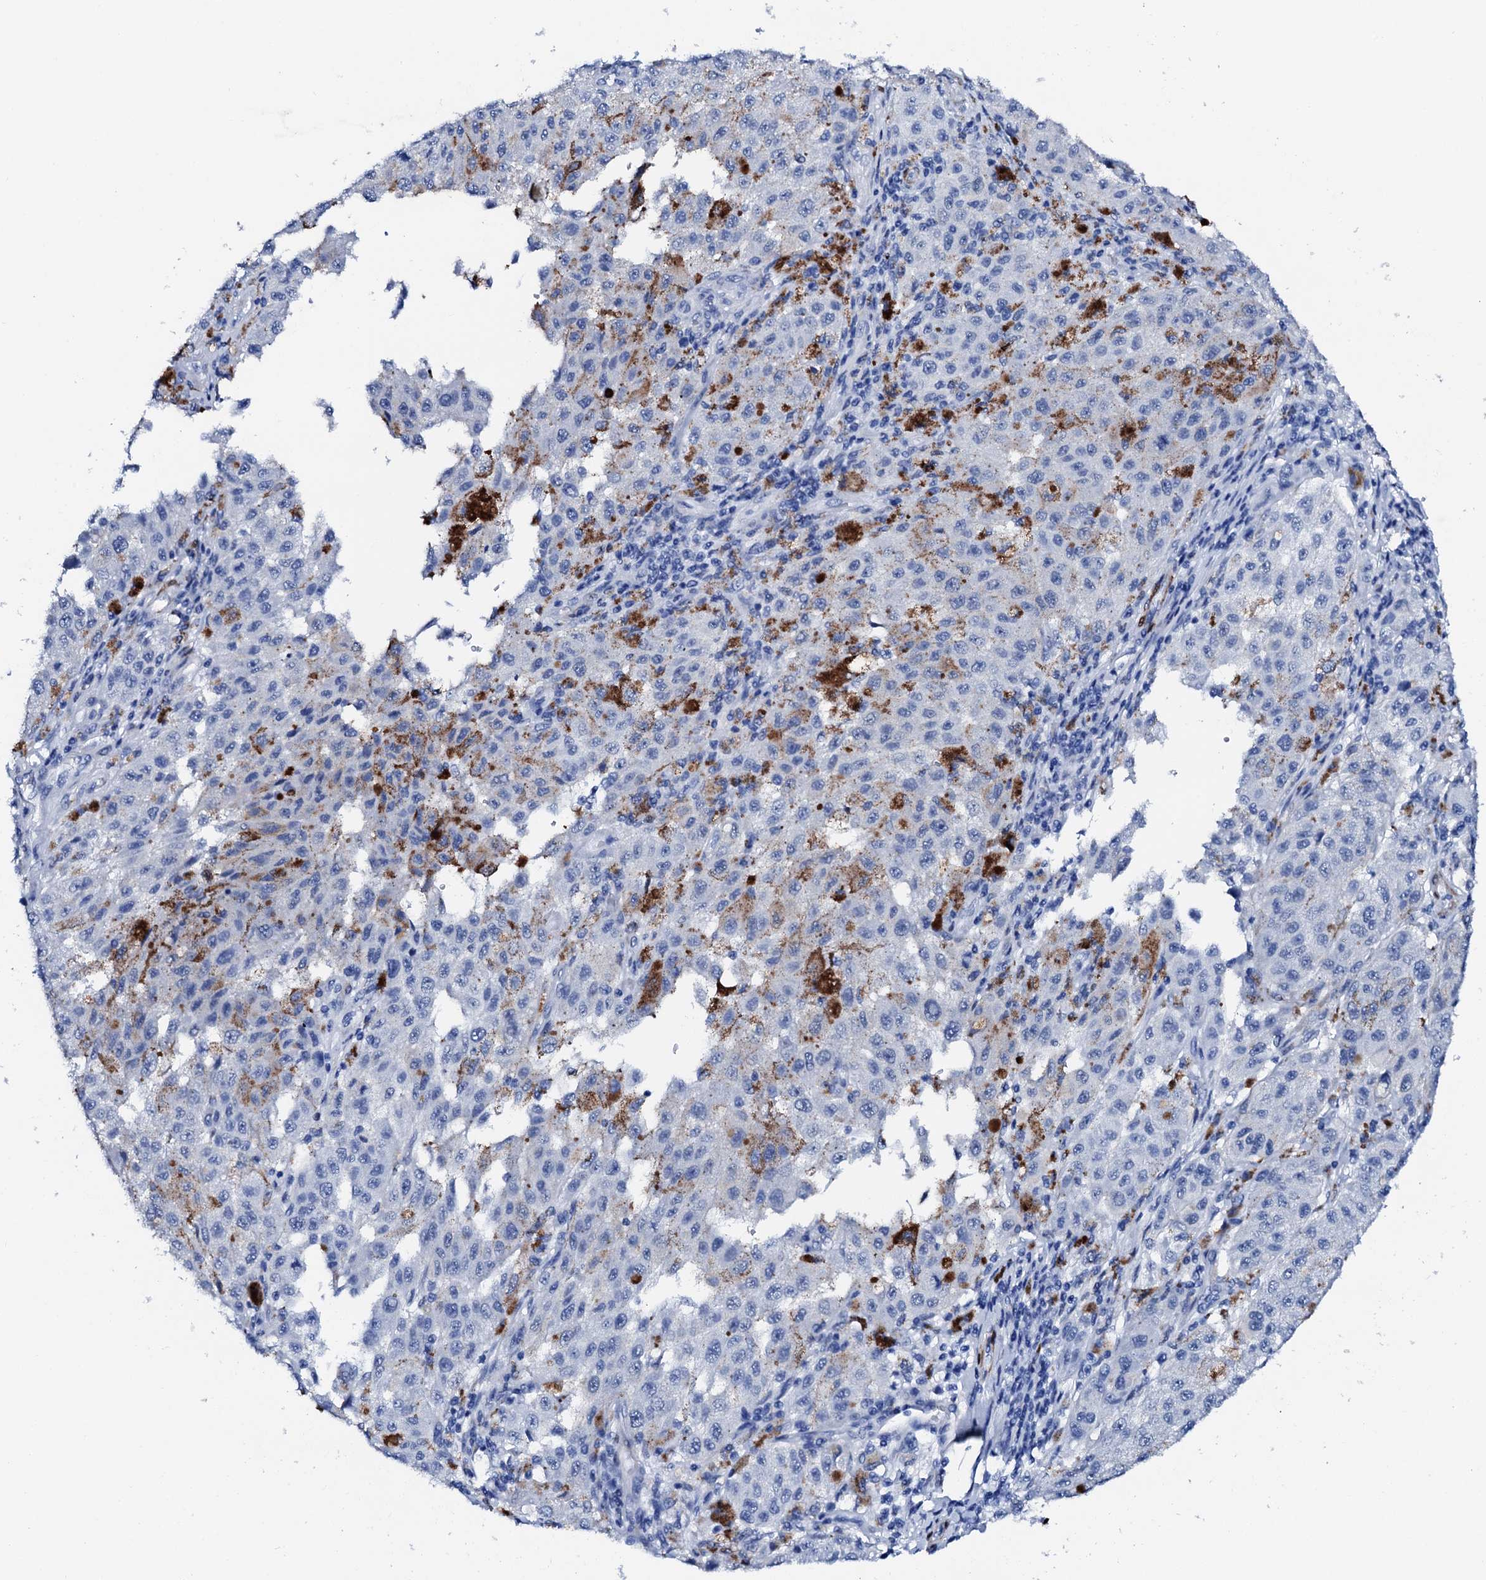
{"staining": {"intensity": "negative", "quantity": "none", "location": "none"}, "tissue": "melanoma", "cell_type": "Tumor cells", "image_type": "cancer", "snomed": [{"axis": "morphology", "description": "Malignant melanoma, NOS"}, {"axis": "topography", "description": "Skin"}], "caption": "This is a histopathology image of immunohistochemistry (IHC) staining of melanoma, which shows no staining in tumor cells. (Immunohistochemistry (ihc), brightfield microscopy, high magnification).", "gene": "NRIP2", "patient": {"sex": "female", "age": 64}}